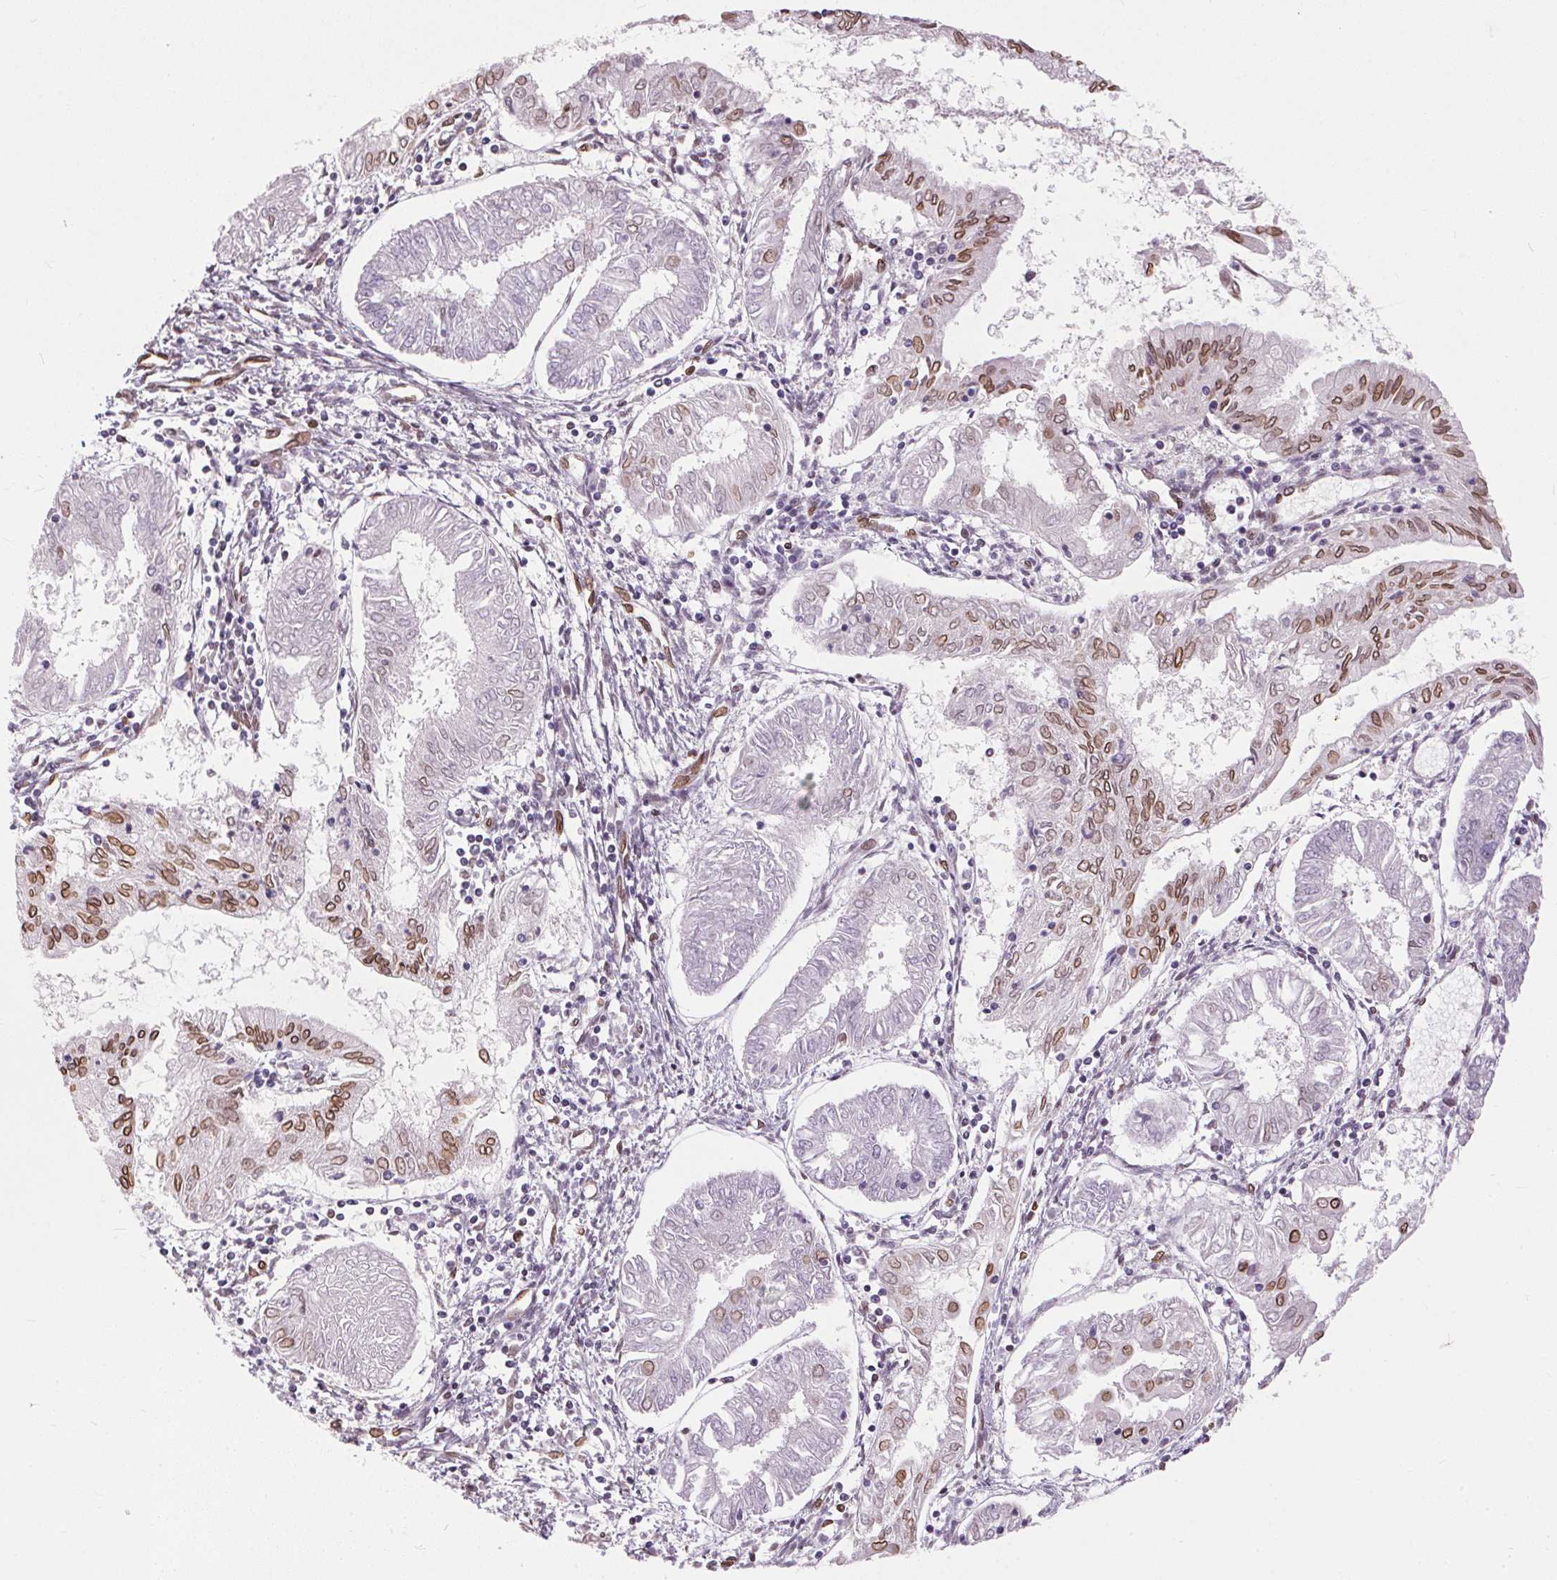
{"staining": {"intensity": "moderate", "quantity": "25%-75%", "location": "cytoplasmic/membranous,nuclear"}, "tissue": "endometrial cancer", "cell_type": "Tumor cells", "image_type": "cancer", "snomed": [{"axis": "morphology", "description": "Adenocarcinoma, NOS"}, {"axis": "topography", "description": "Endometrium"}], "caption": "Protein analysis of adenocarcinoma (endometrial) tissue demonstrates moderate cytoplasmic/membranous and nuclear positivity in about 25%-75% of tumor cells.", "gene": "TMEM175", "patient": {"sex": "female", "age": 68}}